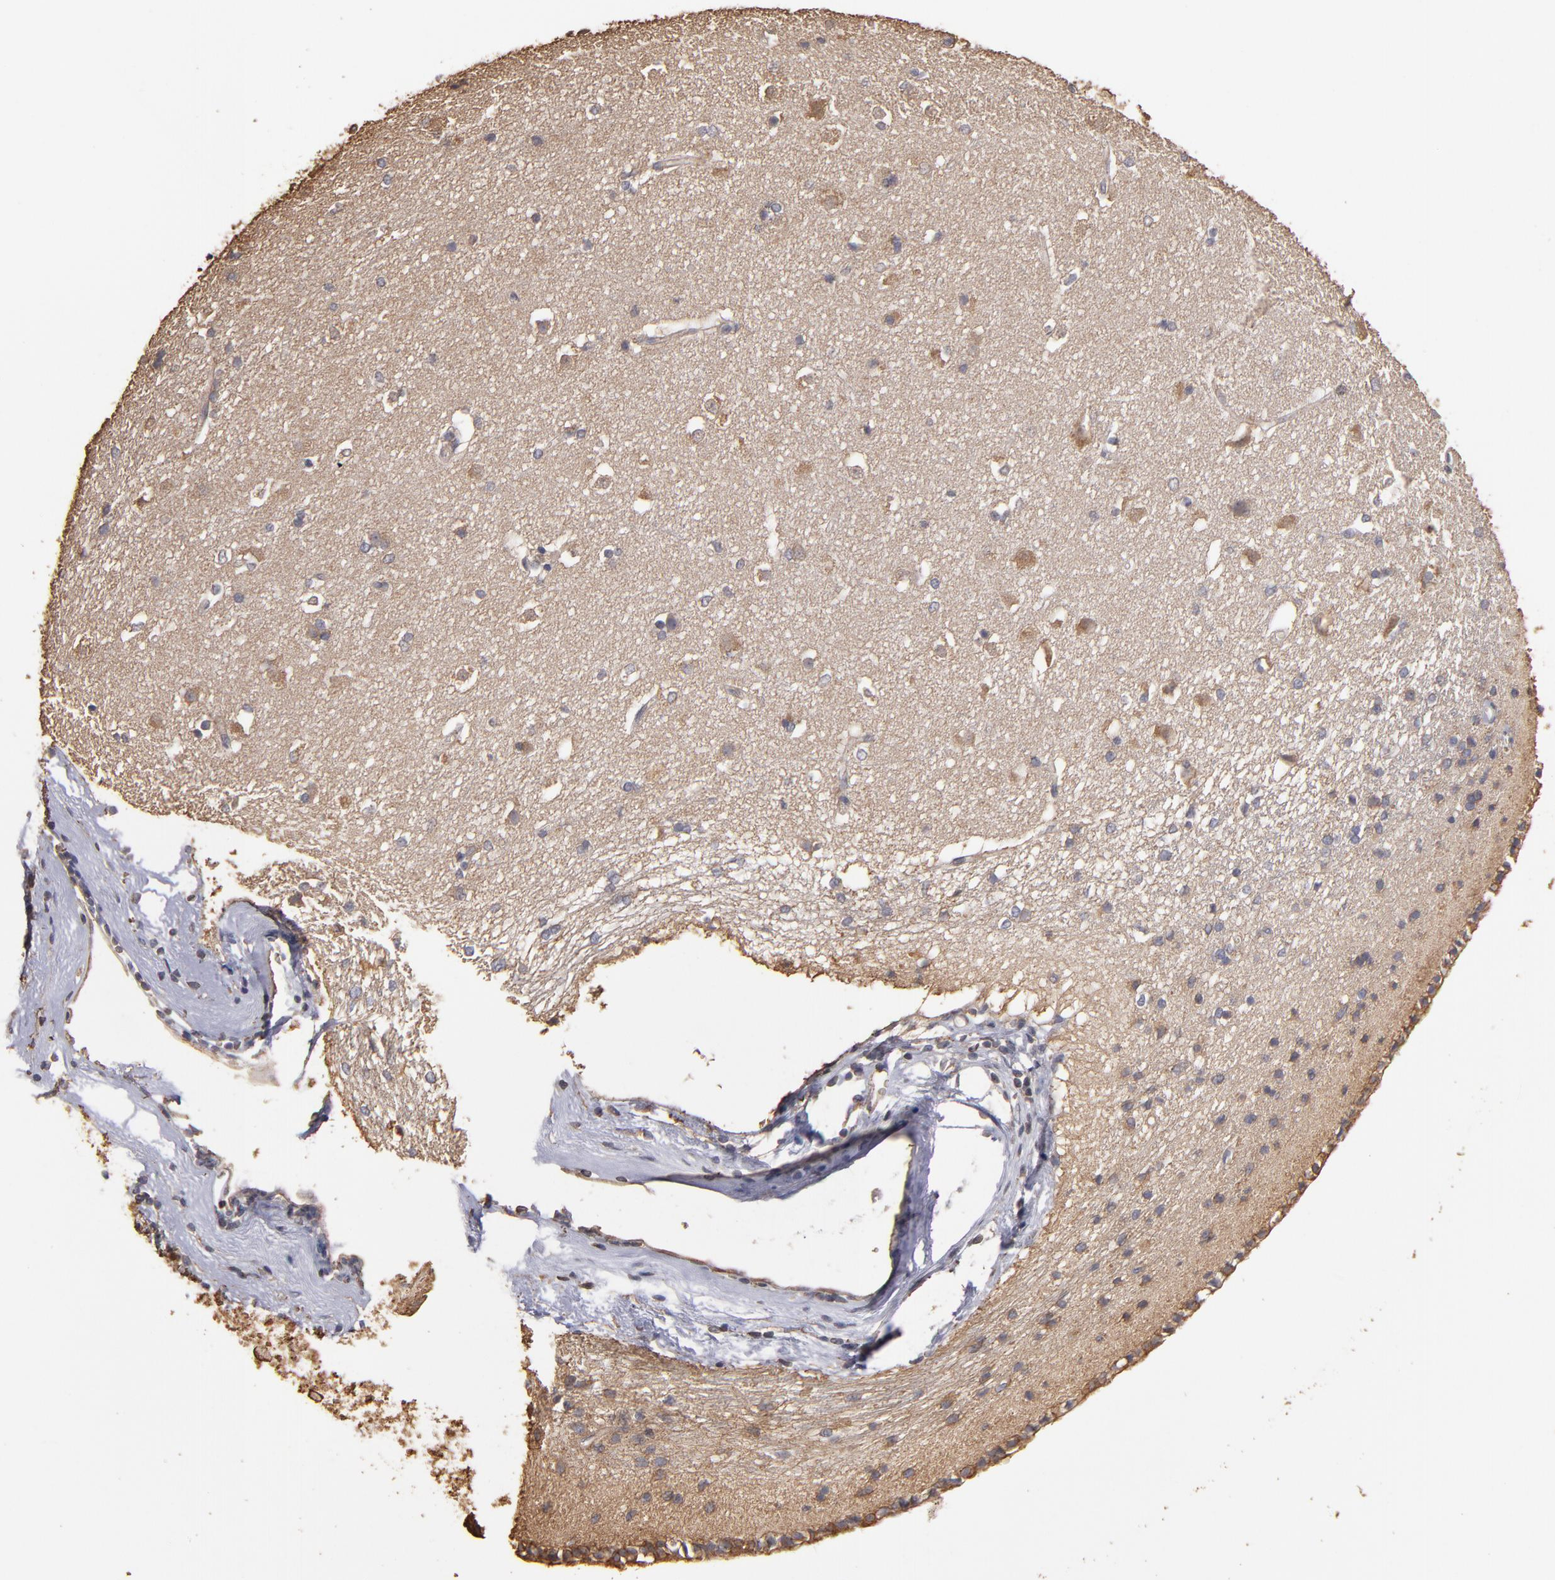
{"staining": {"intensity": "negative", "quantity": "none", "location": "none"}, "tissue": "caudate", "cell_type": "Glial cells", "image_type": "normal", "snomed": [{"axis": "morphology", "description": "Normal tissue, NOS"}, {"axis": "topography", "description": "Lateral ventricle wall"}], "caption": "High magnification brightfield microscopy of benign caudate stained with DAB (brown) and counterstained with hematoxylin (blue): glial cells show no significant positivity.", "gene": "DMD", "patient": {"sex": "female", "age": 19}}